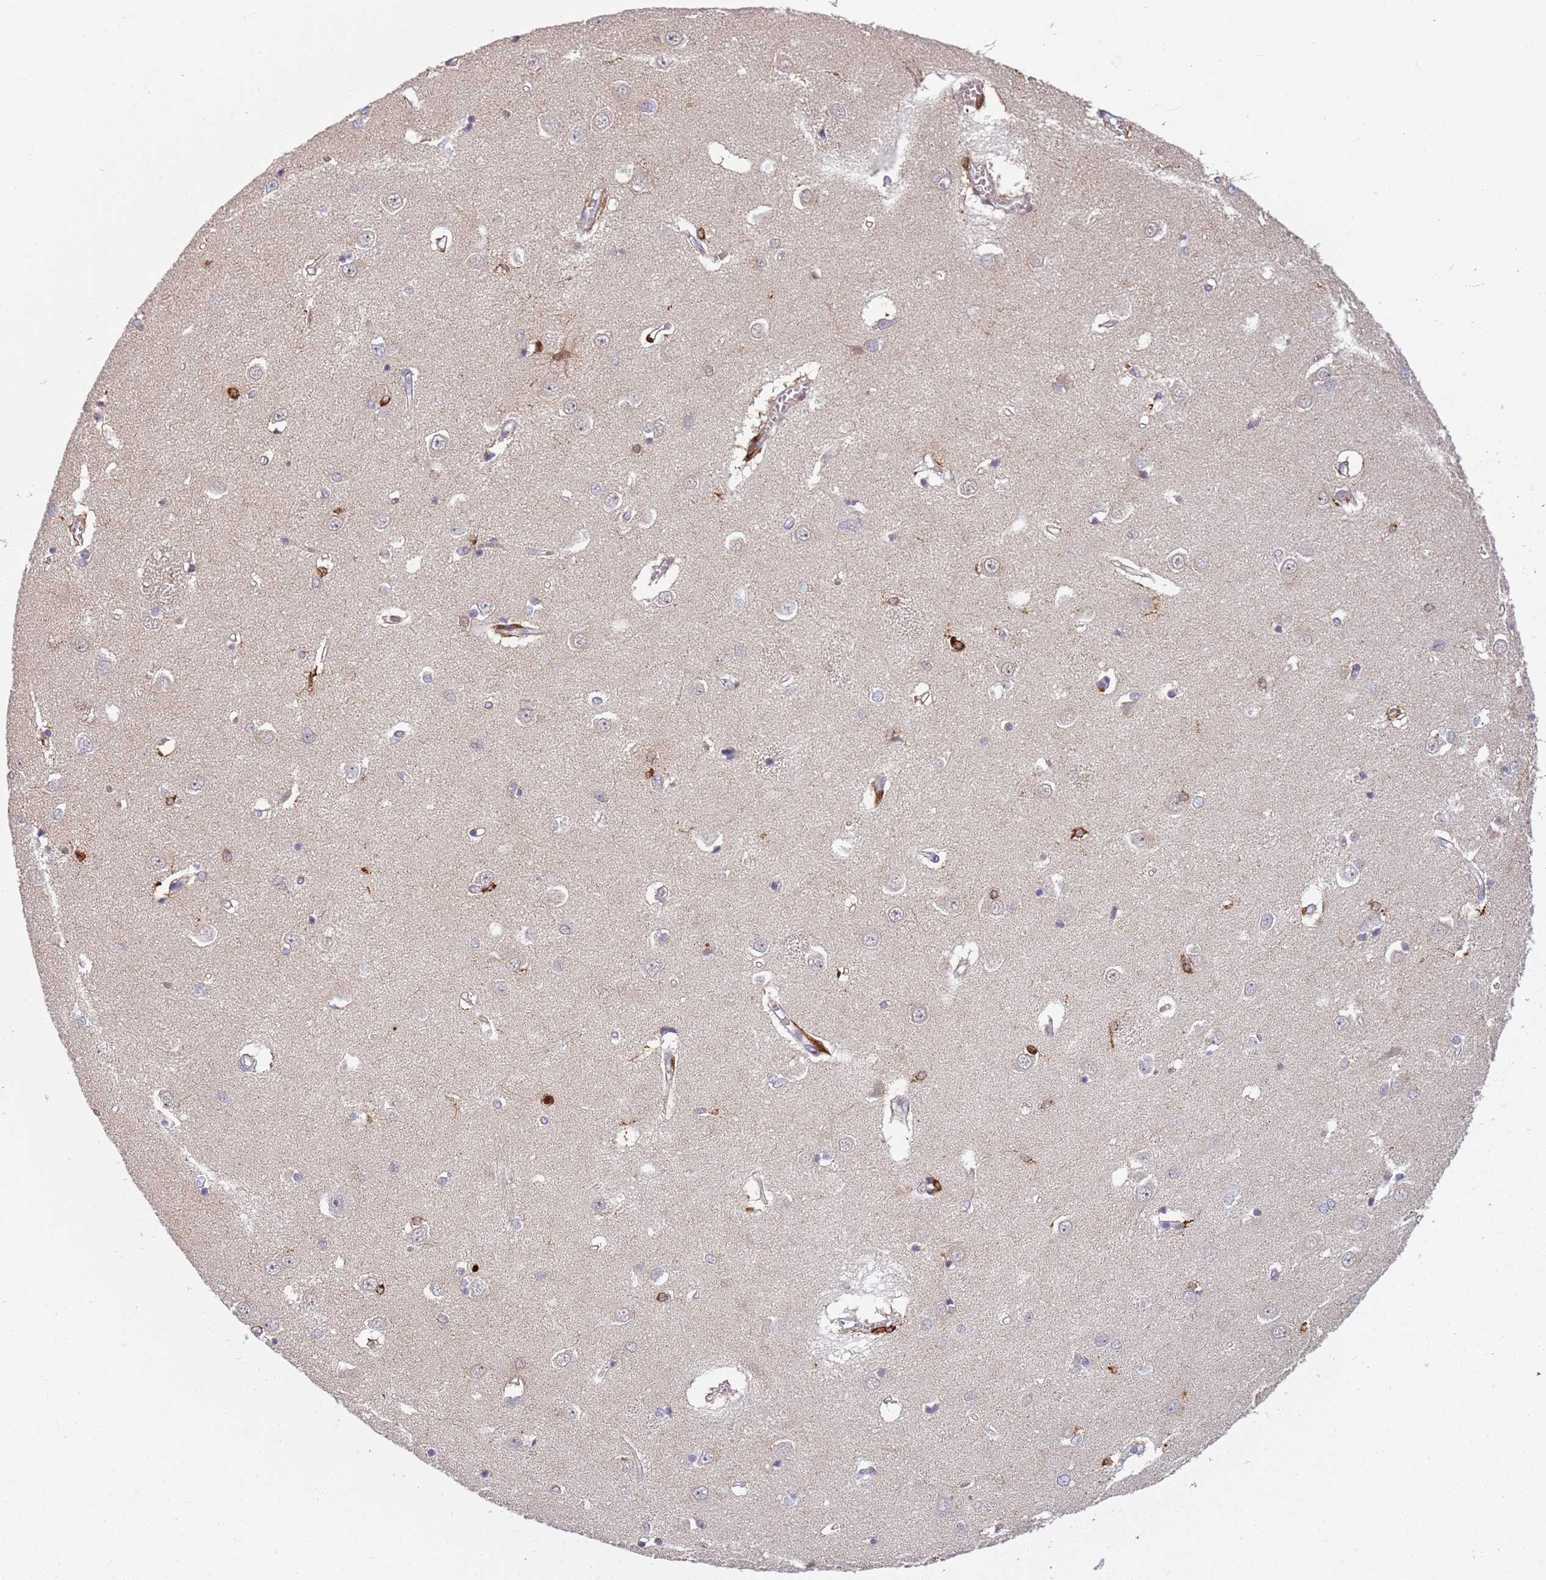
{"staining": {"intensity": "weak", "quantity": "<25%", "location": "cytoplasmic/membranous"}, "tissue": "caudate", "cell_type": "Glial cells", "image_type": "normal", "snomed": [{"axis": "morphology", "description": "Normal tissue, NOS"}, {"axis": "topography", "description": "Lateral ventricle wall"}], "caption": "High power microscopy micrograph of an immunohistochemistry photomicrograph of benign caudate, revealing no significant staining in glial cells. (IHC, brightfield microscopy, high magnification).", "gene": "CC2D2B", "patient": {"sex": "male", "age": 37}}